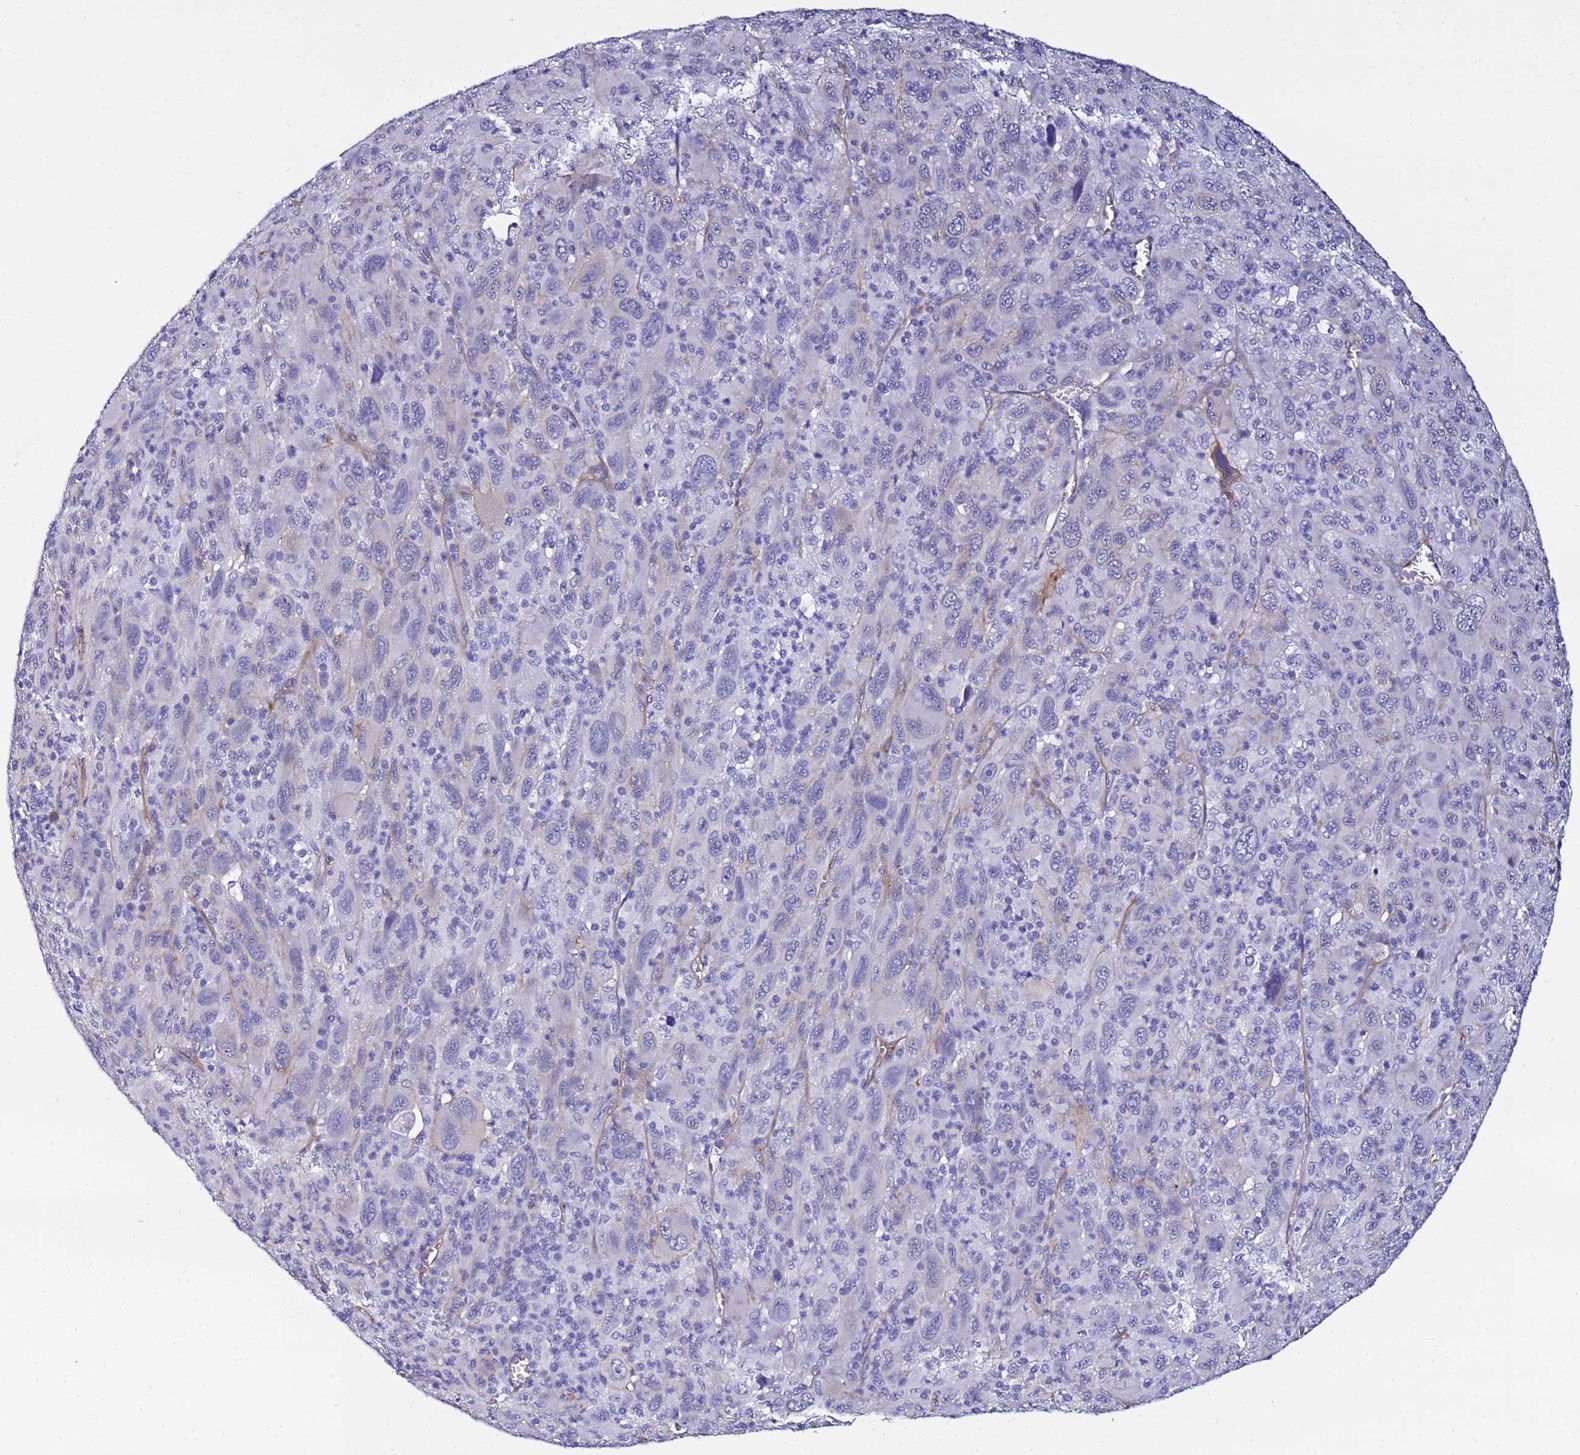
{"staining": {"intensity": "negative", "quantity": "none", "location": "none"}, "tissue": "melanoma", "cell_type": "Tumor cells", "image_type": "cancer", "snomed": [{"axis": "morphology", "description": "Malignant melanoma, Metastatic site"}, {"axis": "topography", "description": "Skin"}], "caption": "Tumor cells show no significant protein staining in malignant melanoma (metastatic site).", "gene": "DEFB104A", "patient": {"sex": "female", "age": 56}}